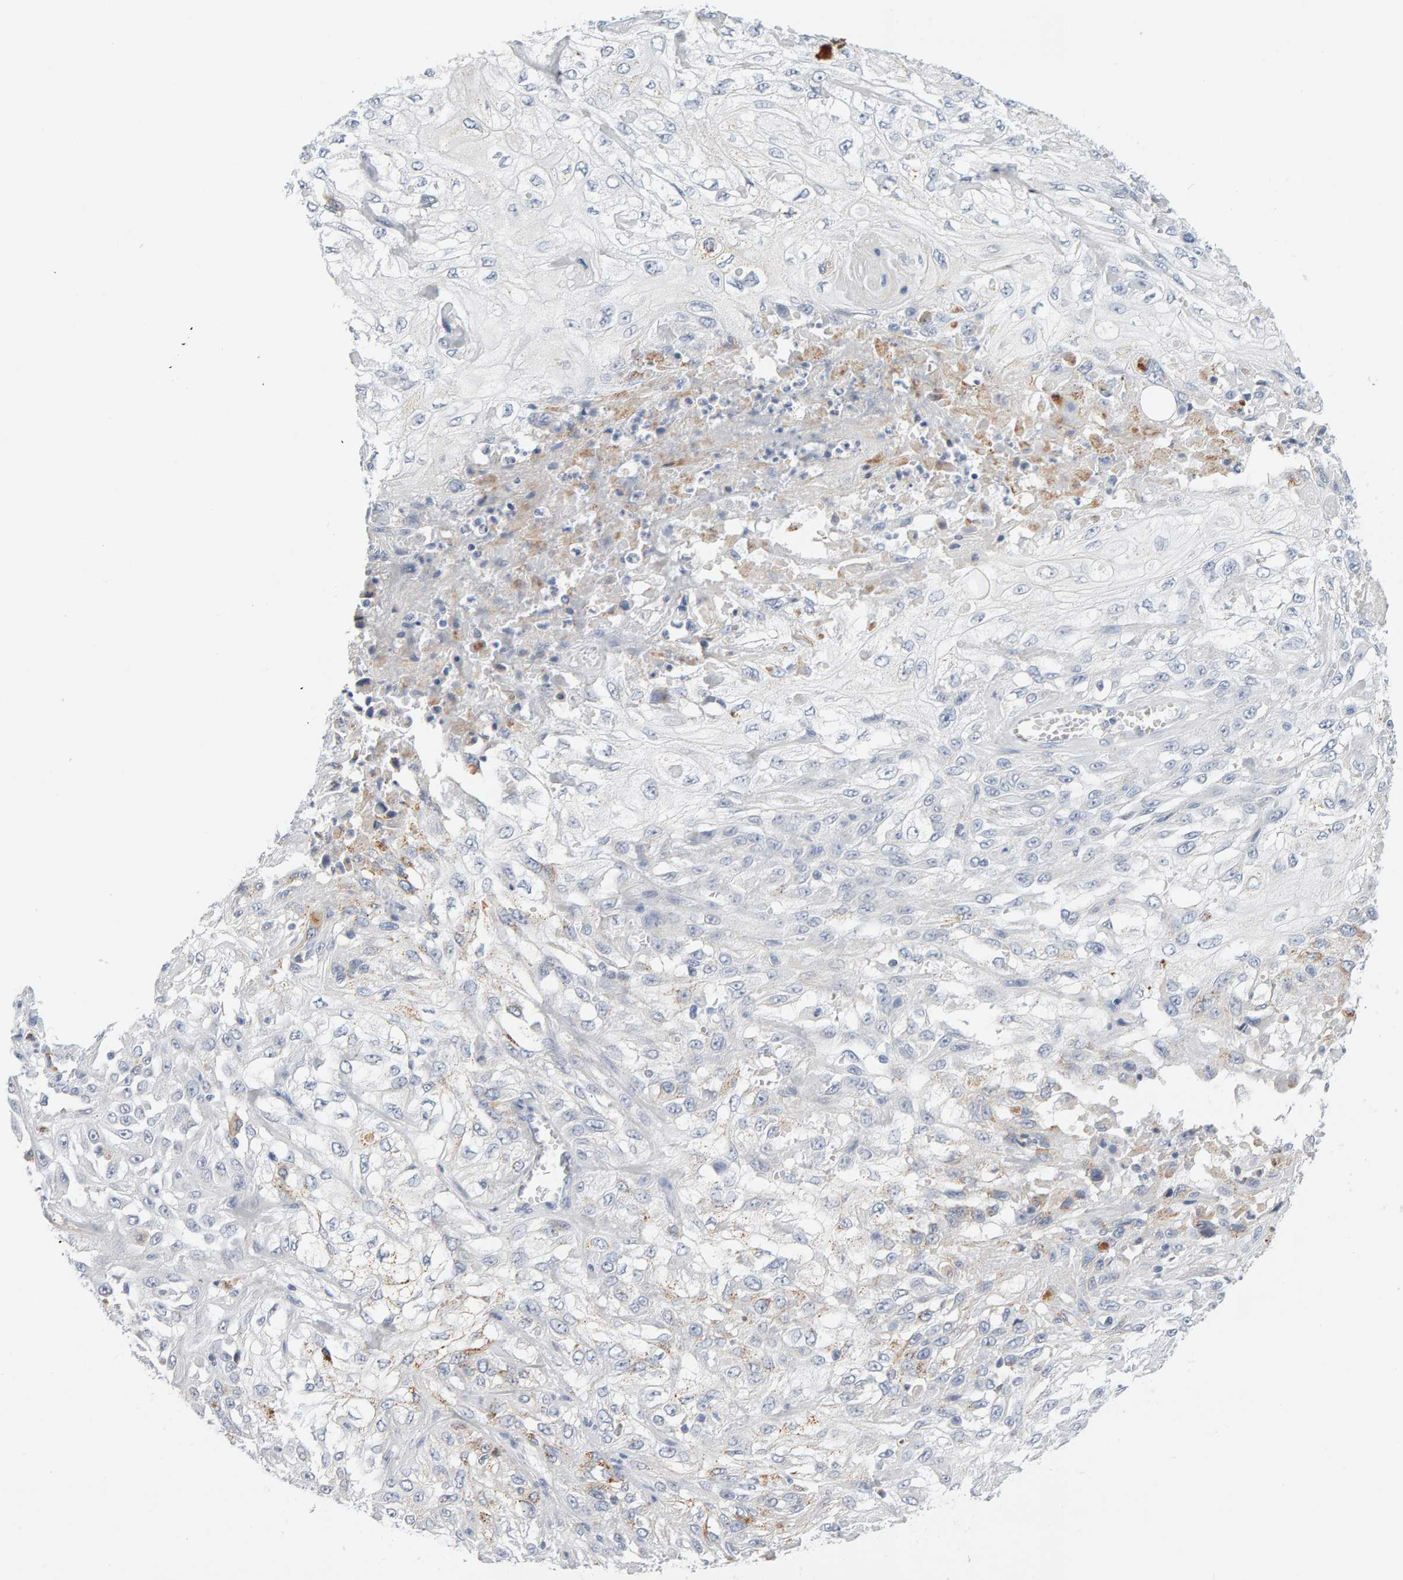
{"staining": {"intensity": "negative", "quantity": "none", "location": "none"}, "tissue": "skin cancer", "cell_type": "Tumor cells", "image_type": "cancer", "snomed": [{"axis": "morphology", "description": "Squamous cell carcinoma, NOS"}, {"axis": "morphology", "description": "Squamous cell carcinoma, metastatic, NOS"}, {"axis": "topography", "description": "Skin"}, {"axis": "topography", "description": "Lymph node"}], "caption": "DAB (3,3'-diaminobenzidine) immunohistochemical staining of skin metastatic squamous cell carcinoma exhibits no significant expression in tumor cells.", "gene": "METRNL", "patient": {"sex": "male", "age": 75}}